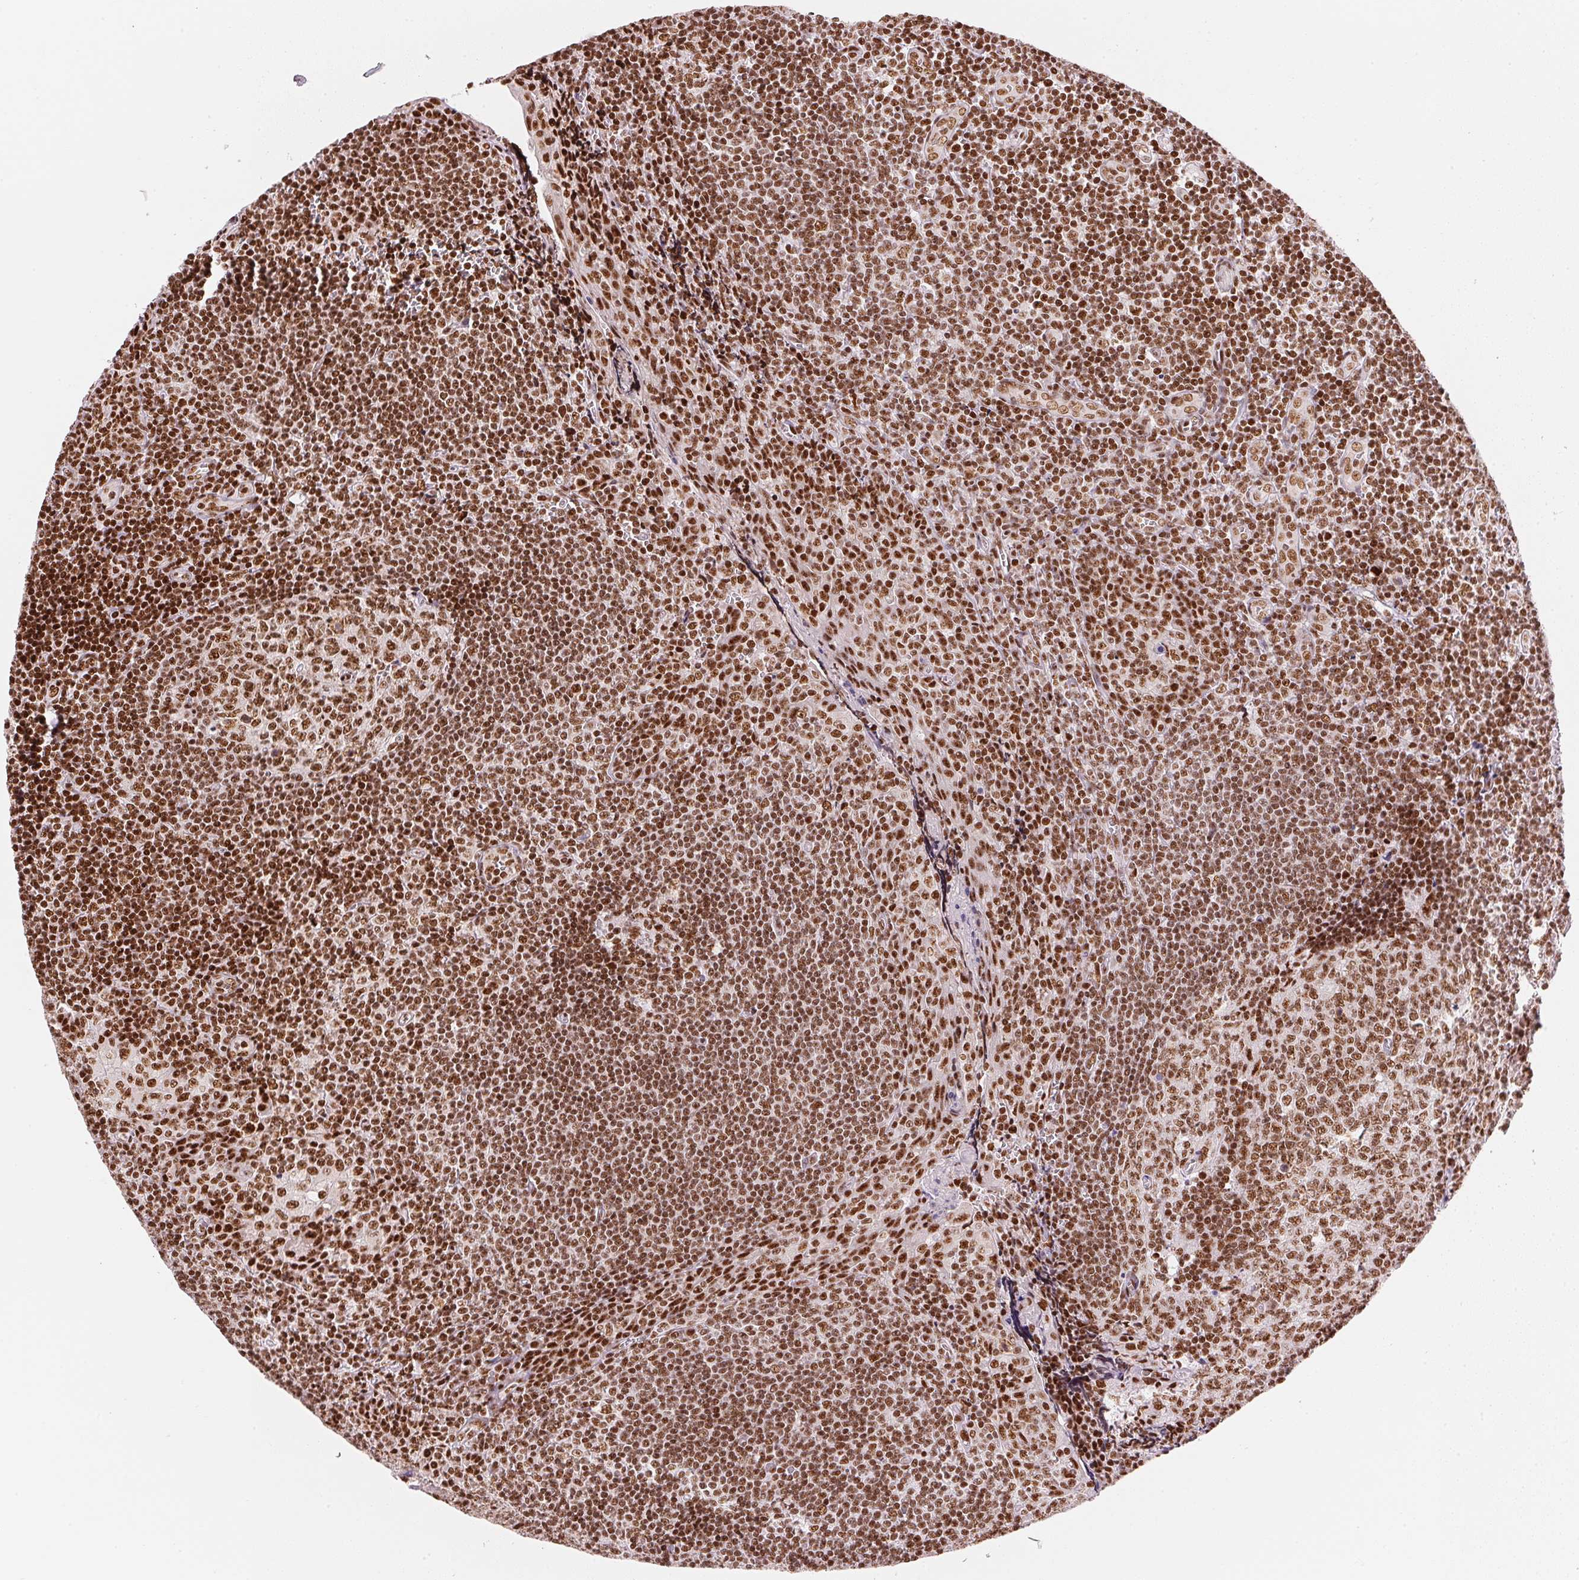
{"staining": {"intensity": "strong", "quantity": ">75%", "location": "nuclear"}, "tissue": "tonsil", "cell_type": "Germinal center cells", "image_type": "normal", "snomed": [{"axis": "morphology", "description": "Normal tissue, NOS"}, {"axis": "morphology", "description": "Inflammation, NOS"}, {"axis": "topography", "description": "Tonsil"}], "caption": "An IHC photomicrograph of normal tissue is shown. Protein staining in brown labels strong nuclear positivity in tonsil within germinal center cells.", "gene": "NXF1", "patient": {"sex": "female", "age": 31}}